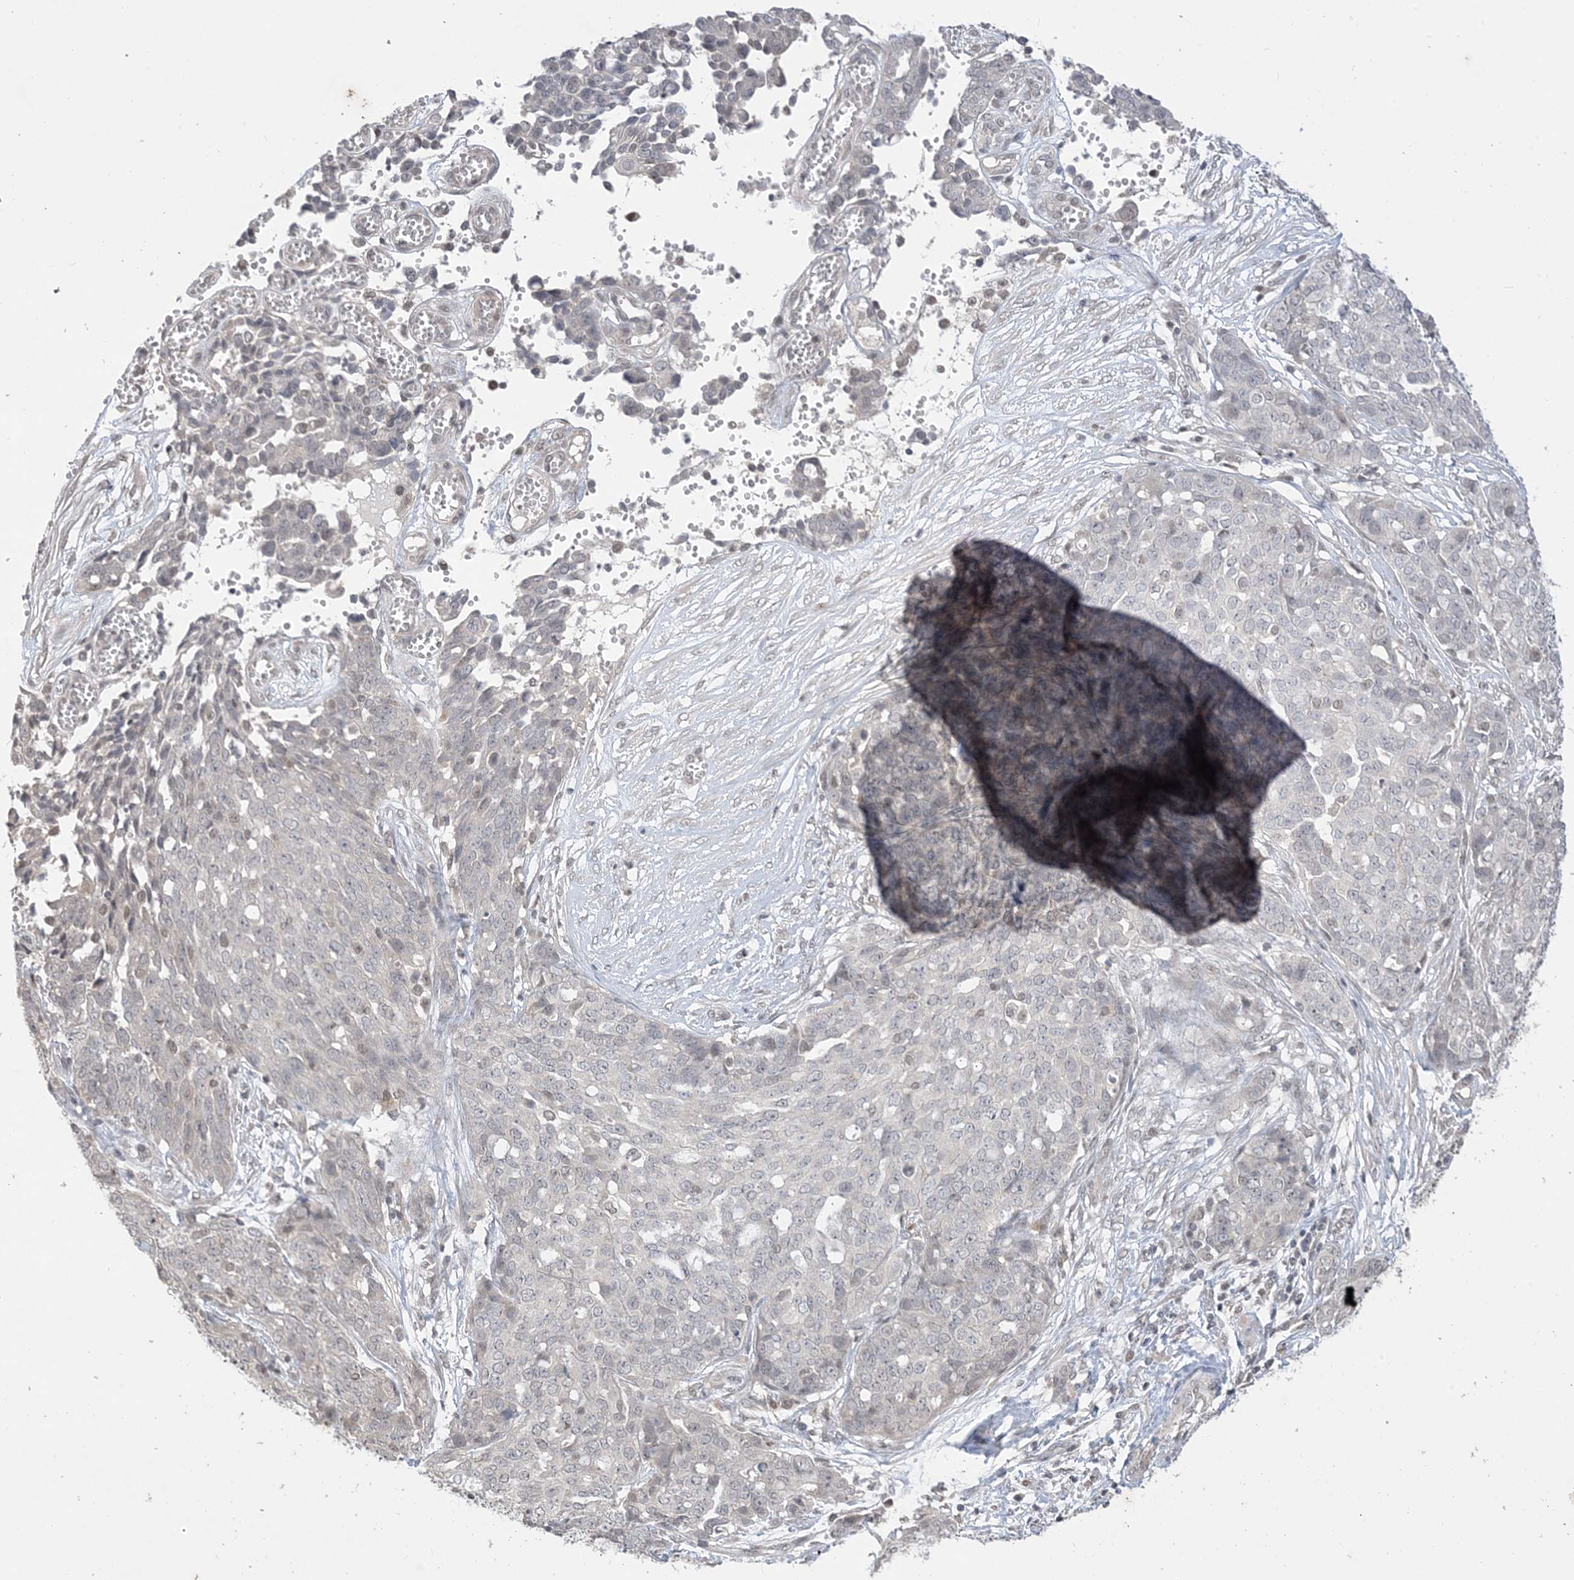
{"staining": {"intensity": "negative", "quantity": "none", "location": "none"}, "tissue": "ovarian cancer", "cell_type": "Tumor cells", "image_type": "cancer", "snomed": [{"axis": "morphology", "description": "Cystadenocarcinoma, serous, NOS"}, {"axis": "topography", "description": "Soft tissue"}, {"axis": "topography", "description": "Ovary"}], "caption": "Tumor cells are negative for protein expression in human ovarian cancer (serous cystadenocarcinoma).", "gene": "RANBP9", "patient": {"sex": "female", "age": 57}}